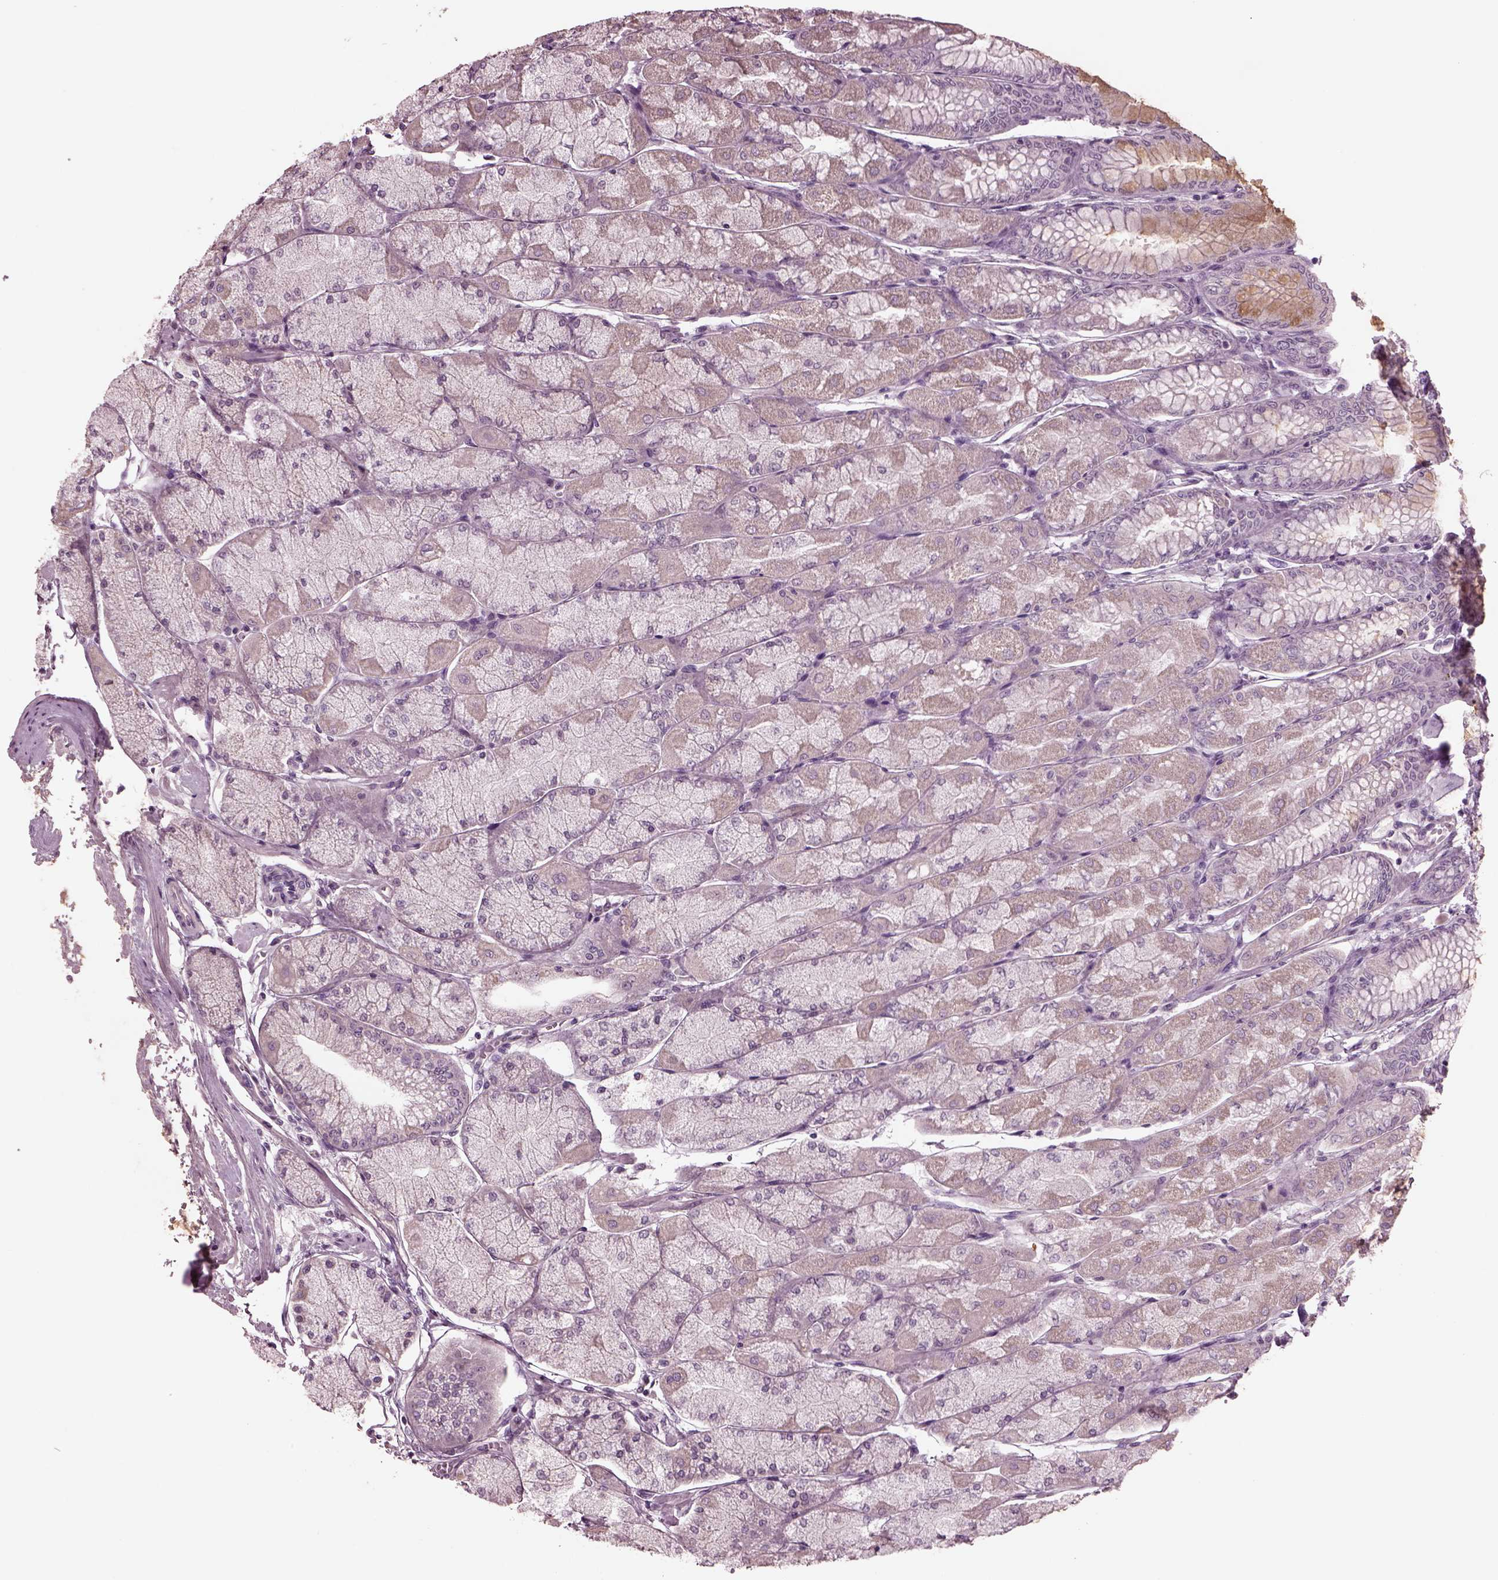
{"staining": {"intensity": "weak", "quantity": "<25%", "location": "cytoplasmic/membranous"}, "tissue": "stomach", "cell_type": "Glandular cells", "image_type": "normal", "snomed": [{"axis": "morphology", "description": "Normal tissue, NOS"}, {"axis": "topography", "description": "Stomach, upper"}], "caption": "This is a micrograph of IHC staining of benign stomach, which shows no expression in glandular cells. (DAB immunohistochemistry (IHC) visualized using brightfield microscopy, high magnification).", "gene": "CLCN4", "patient": {"sex": "male", "age": 60}}